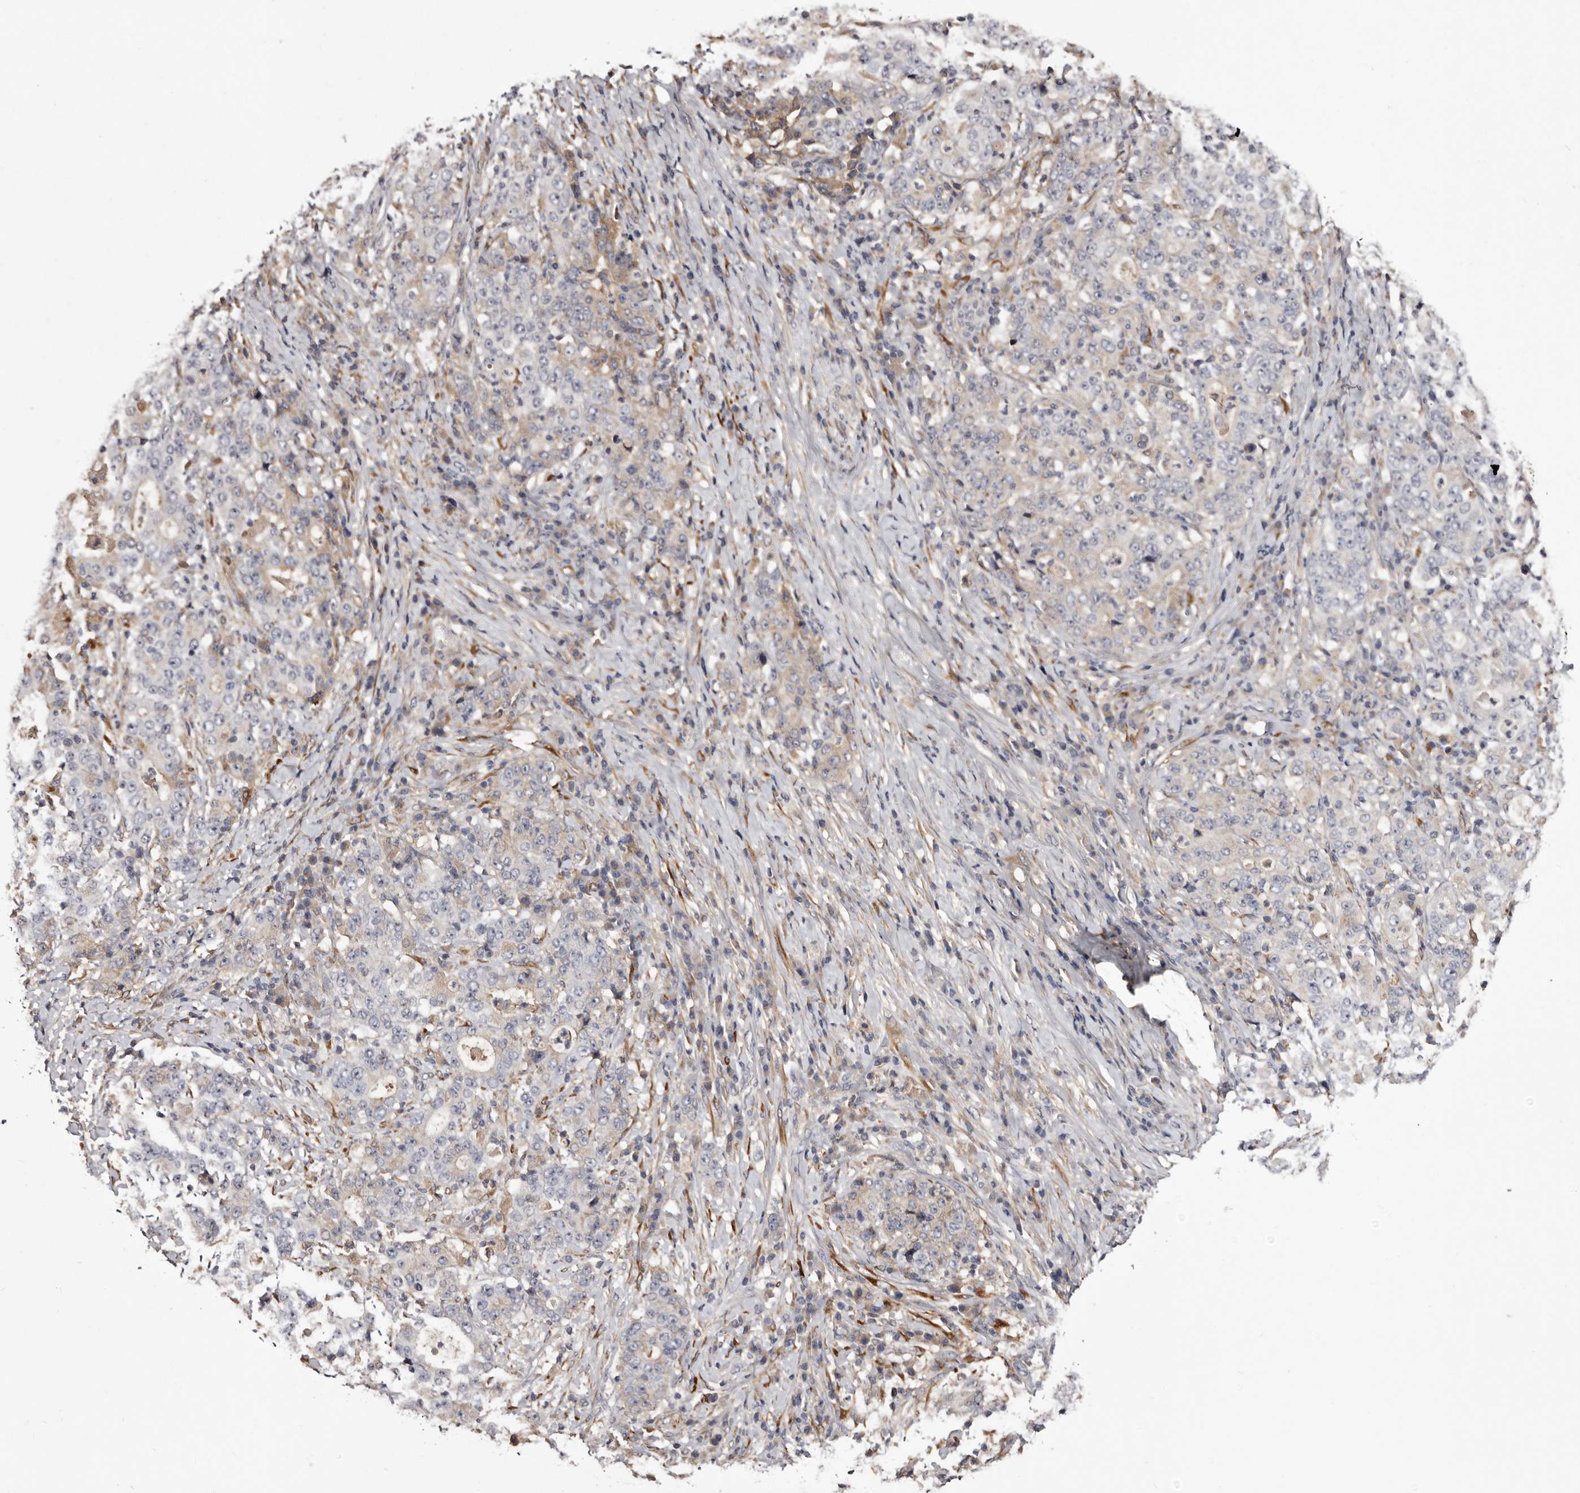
{"staining": {"intensity": "negative", "quantity": "none", "location": "none"}, "tissue": "stomach cancer", "cell_type": "Tumor cells", "image_type": "cancer", "snomed": [{"axis": "morphology", "description": "Normal tissue, NOS"}, {"axis": "morphology", "description": "Adenocarcinoma, NOS"}, {"axis": "topography", "description": "Stomach, upper"}, {"axis": "topography", "description": "Stomach"}], "caption": "This image is of adenocarcinoma (stomach) stained with immunohistochemistry to label a protein in brown with the nuclei are counter-stained blue. There is no positivity in tumor cells.", "gene": "CYP1B1", "patient": {"sex": "male", "age": 59}}